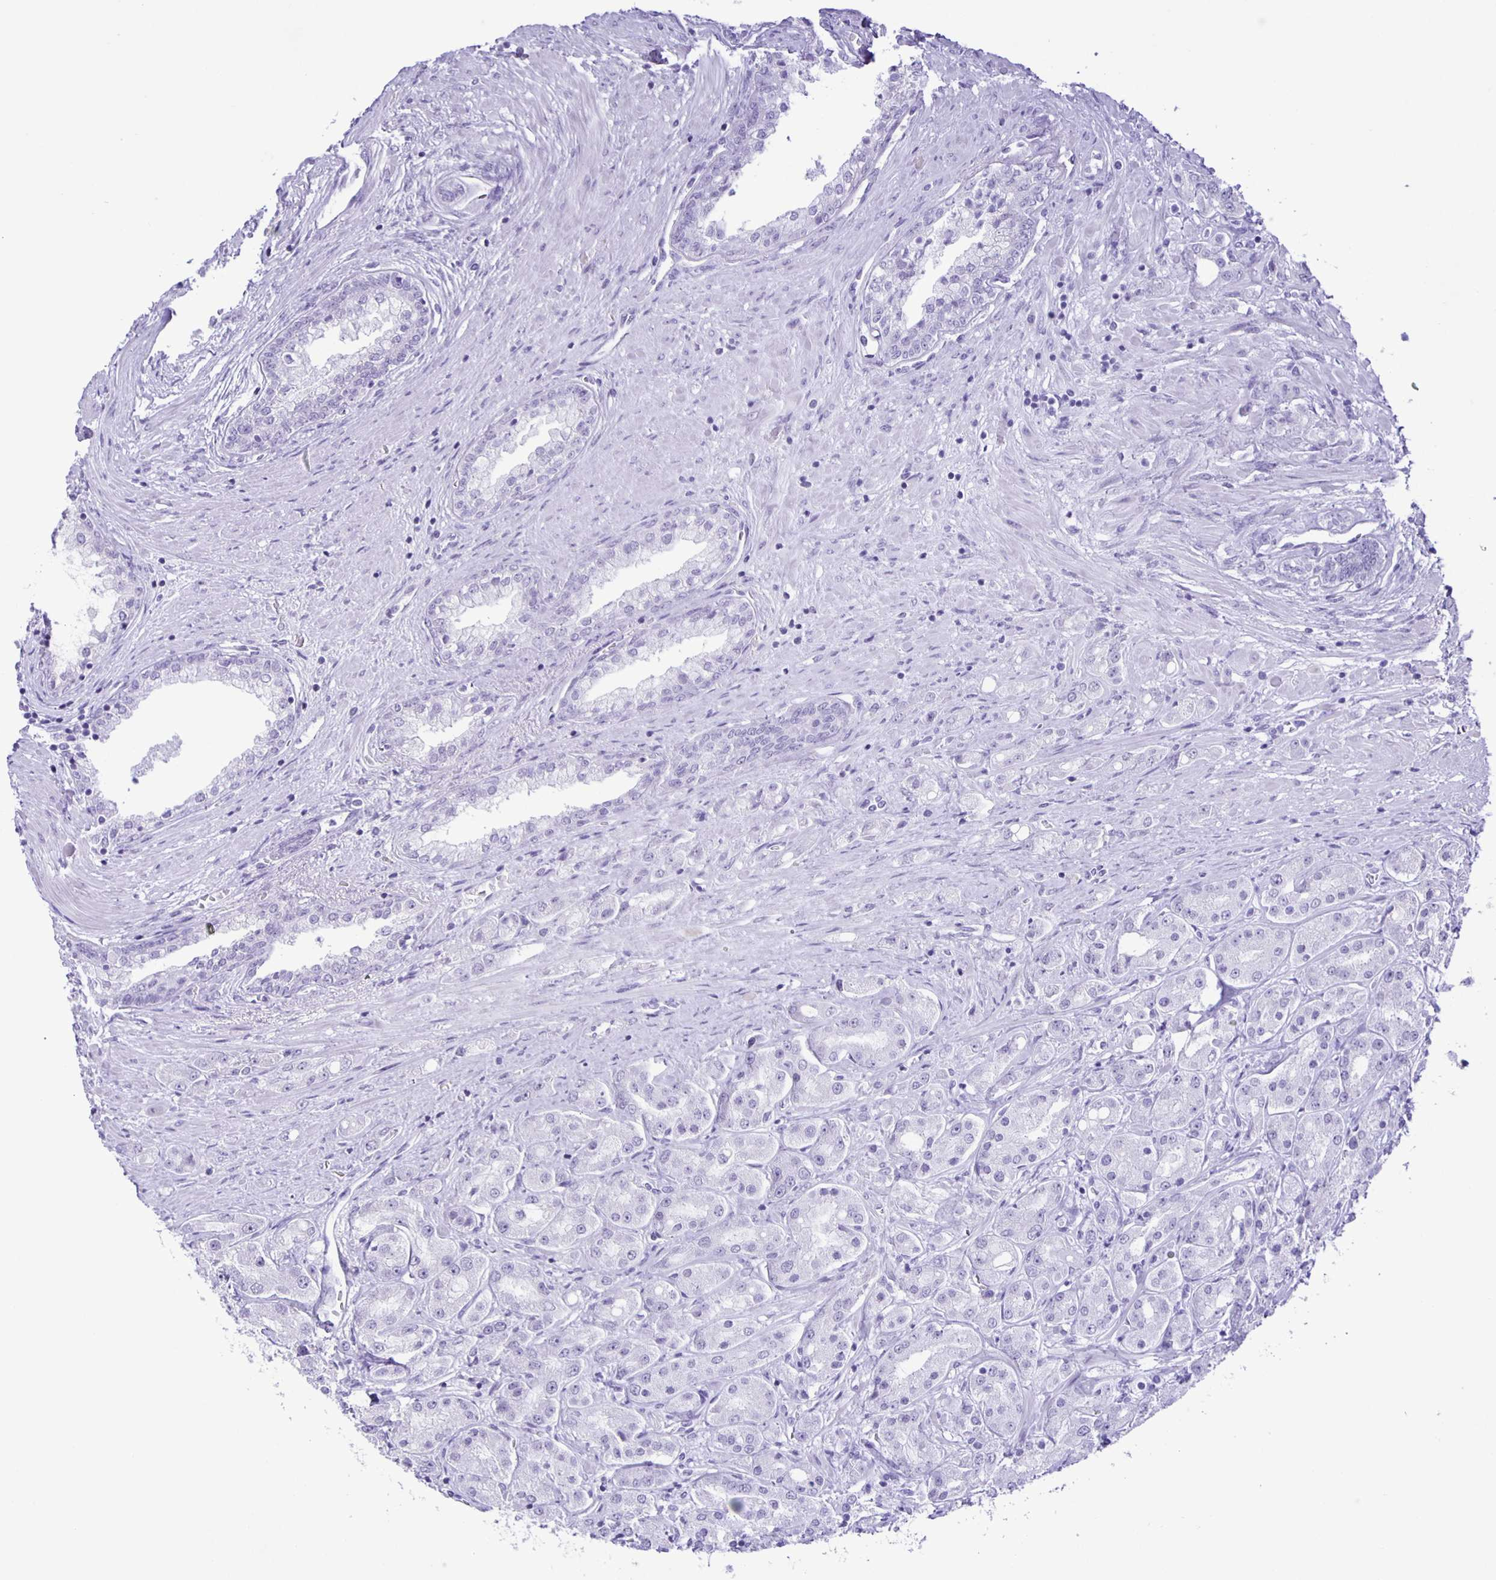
{"staining": {"intensity": "negative", "quantity": "none", "location": "none"}, "tissue": "prostate cancer", "cell_type": "Tumor cells", "image_type": "cancer", "snomed": [{"axis": "morphology", "description": "Adenocarcinoma, High grade"}, {"axis": "topography", "description": "Prostate"}], "caption": "An immunohistochemistry (IHC) histopathology image of adenocarcinoma (high-grade) (prostate) is shown. There is no staining in tumor cells of adenocarcinoma (high-grade) (prostate). (DAB immunohistochemistry visualized using brightfield microscopy, high magnification).", "gene": "EZHIP", "patient": {"sex": "male", "age": 67}}